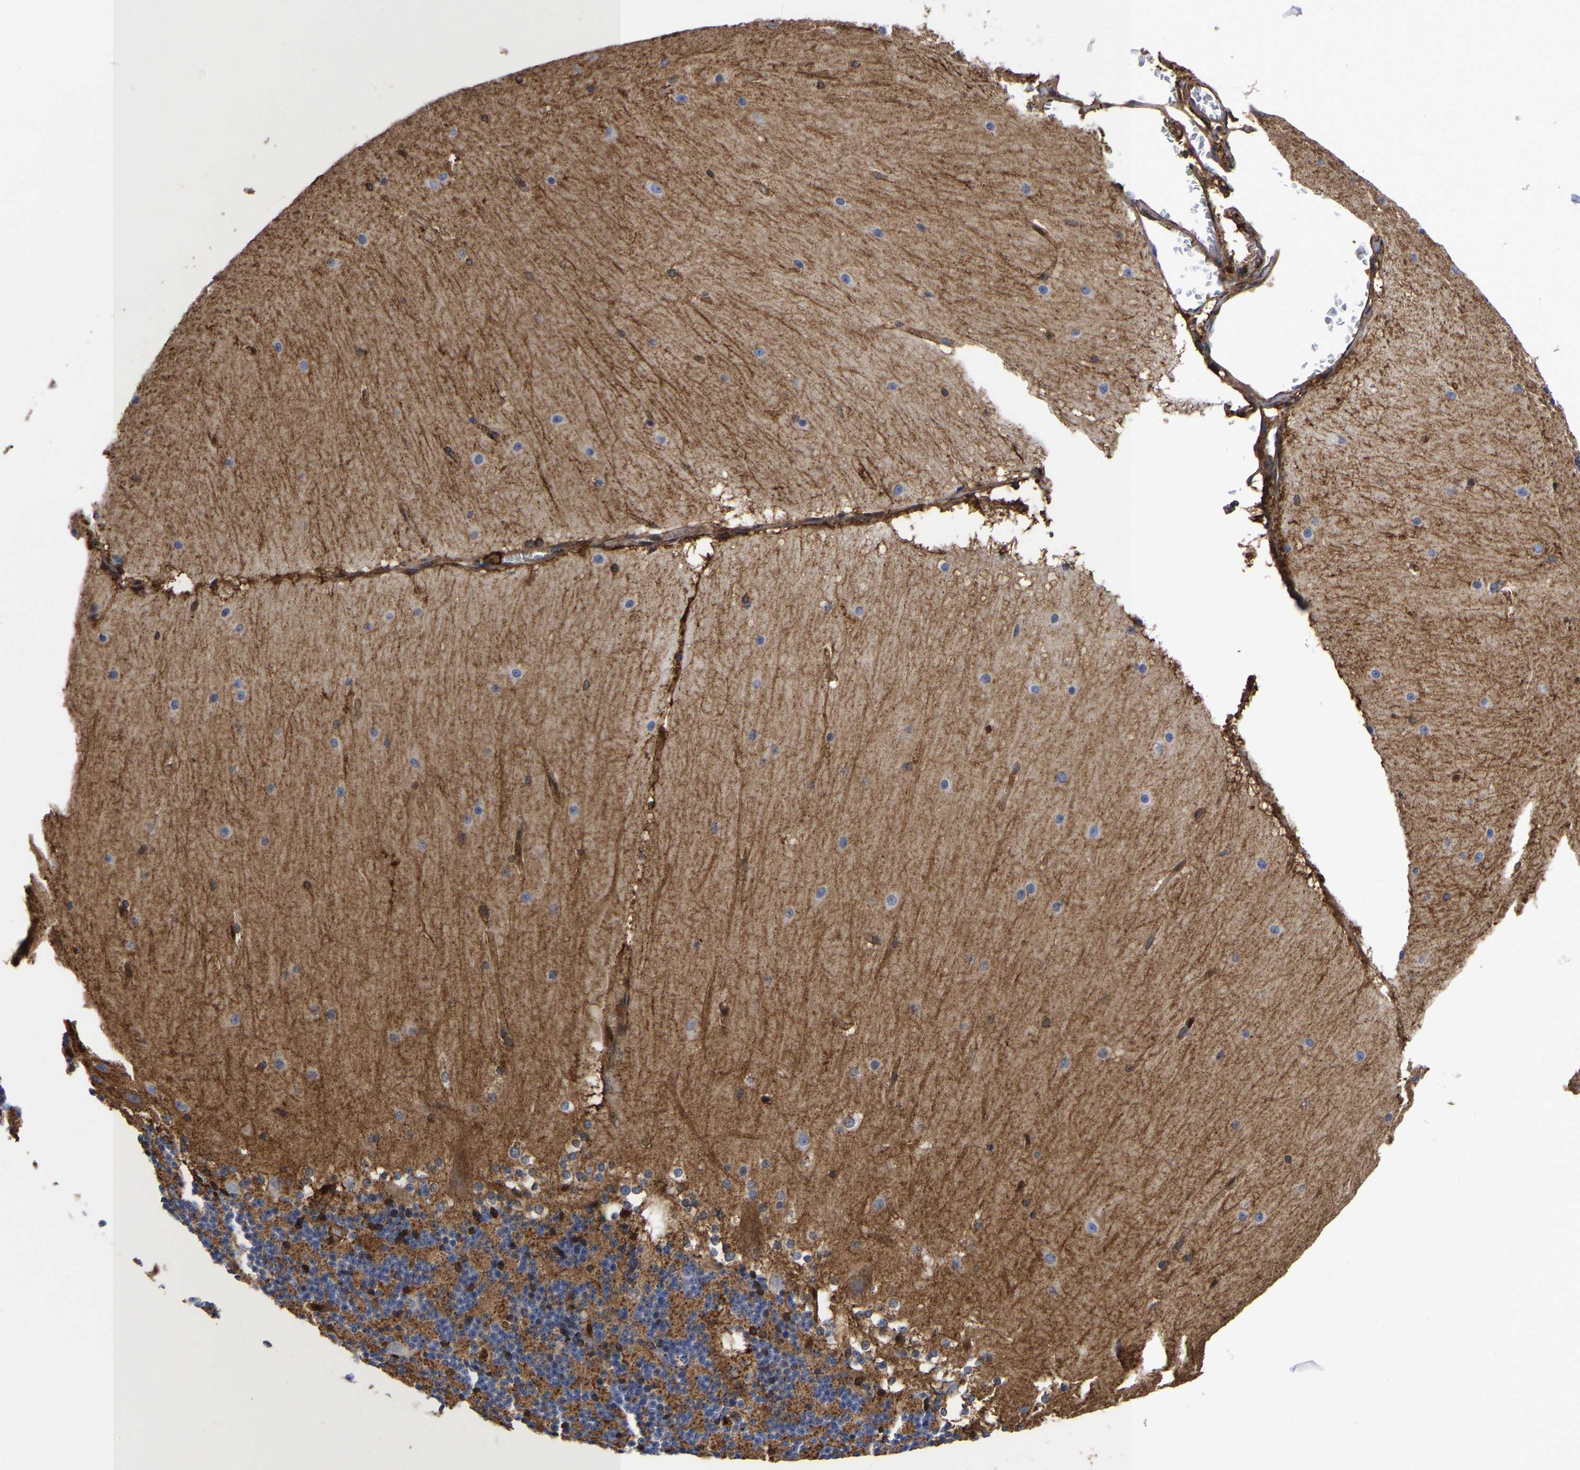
{"staining": {"intensity": "negative", "quantity": "none", "location": "none"}, "tissue": "cerebellum", "cell_type": "Cells in granular layer", "image_type": "normal", "snomed": [{"axis": "morphology", "description": "Normal tissue, NOS"}, {"axis": "topography", "description": "Cerebellum"}], "caption": "The image displays no staining of cells in granular layer in unremarkable cerebellum. (Brightfield microscopy of DAB immunohistochemistry (IHC) at high magnification).", "gene": "LIF", "patient": {"sex": "female", "age": 19}}